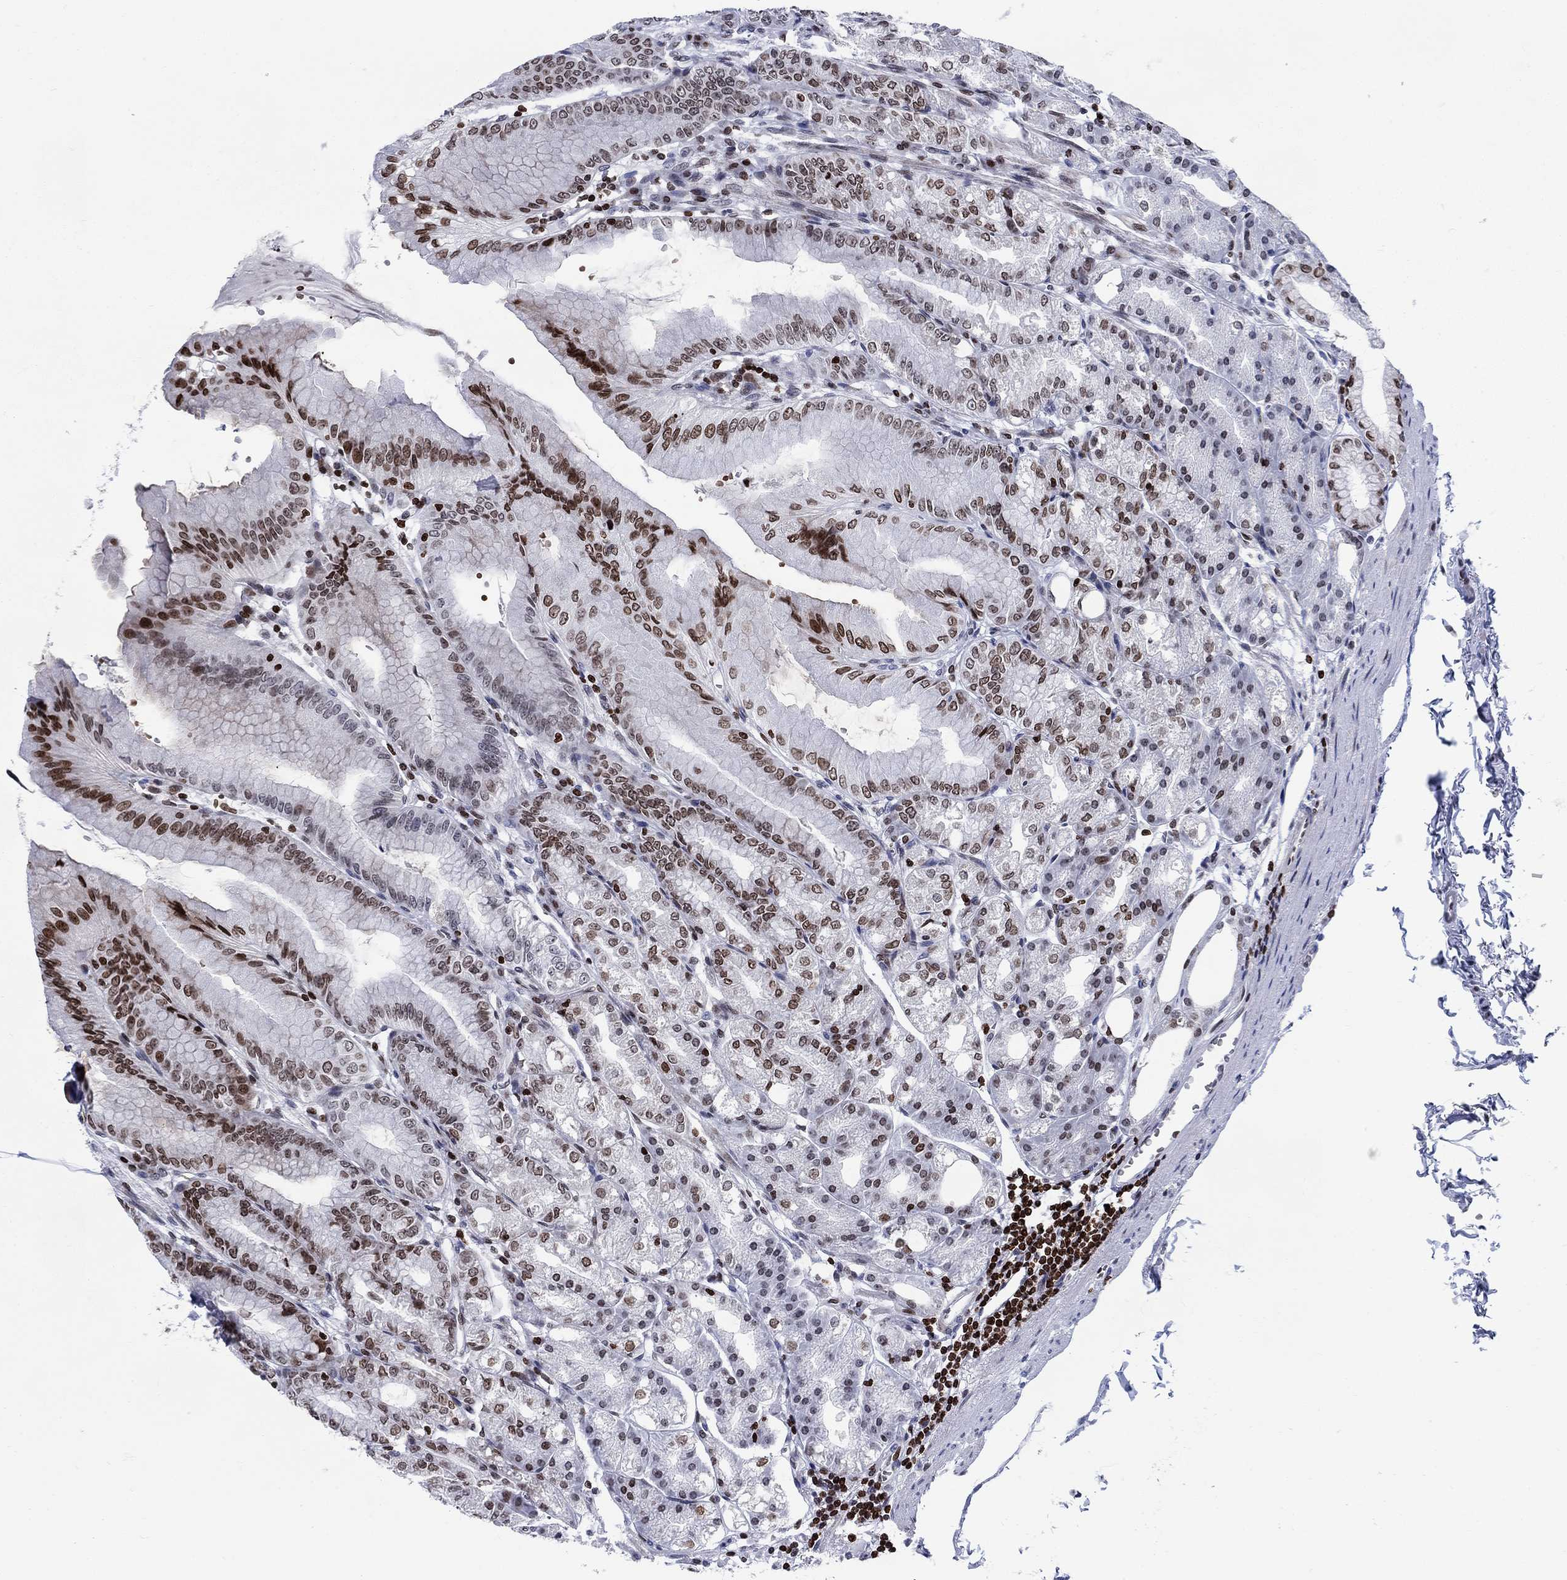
{"staining": {"intensity": "strong", "quantity": "25%-75%", "location": "nuclear"}, "tissue": "stomach", "cell_type": "Glandular cells", "image_type": "normal", "snomed": [{"axis": "morphology", "description": "Normal tissue, NOS"}, {"axis": "topography", "description": "Stomach"}], "caption": "Protein staining by immunohistochemistry (IHC) reveals strong nuclear positivity in approximately 25%-75% of glandular cells in normal stomach.", "gene": "HMGA1", "patient": {"sex": "male", "age": 71}}